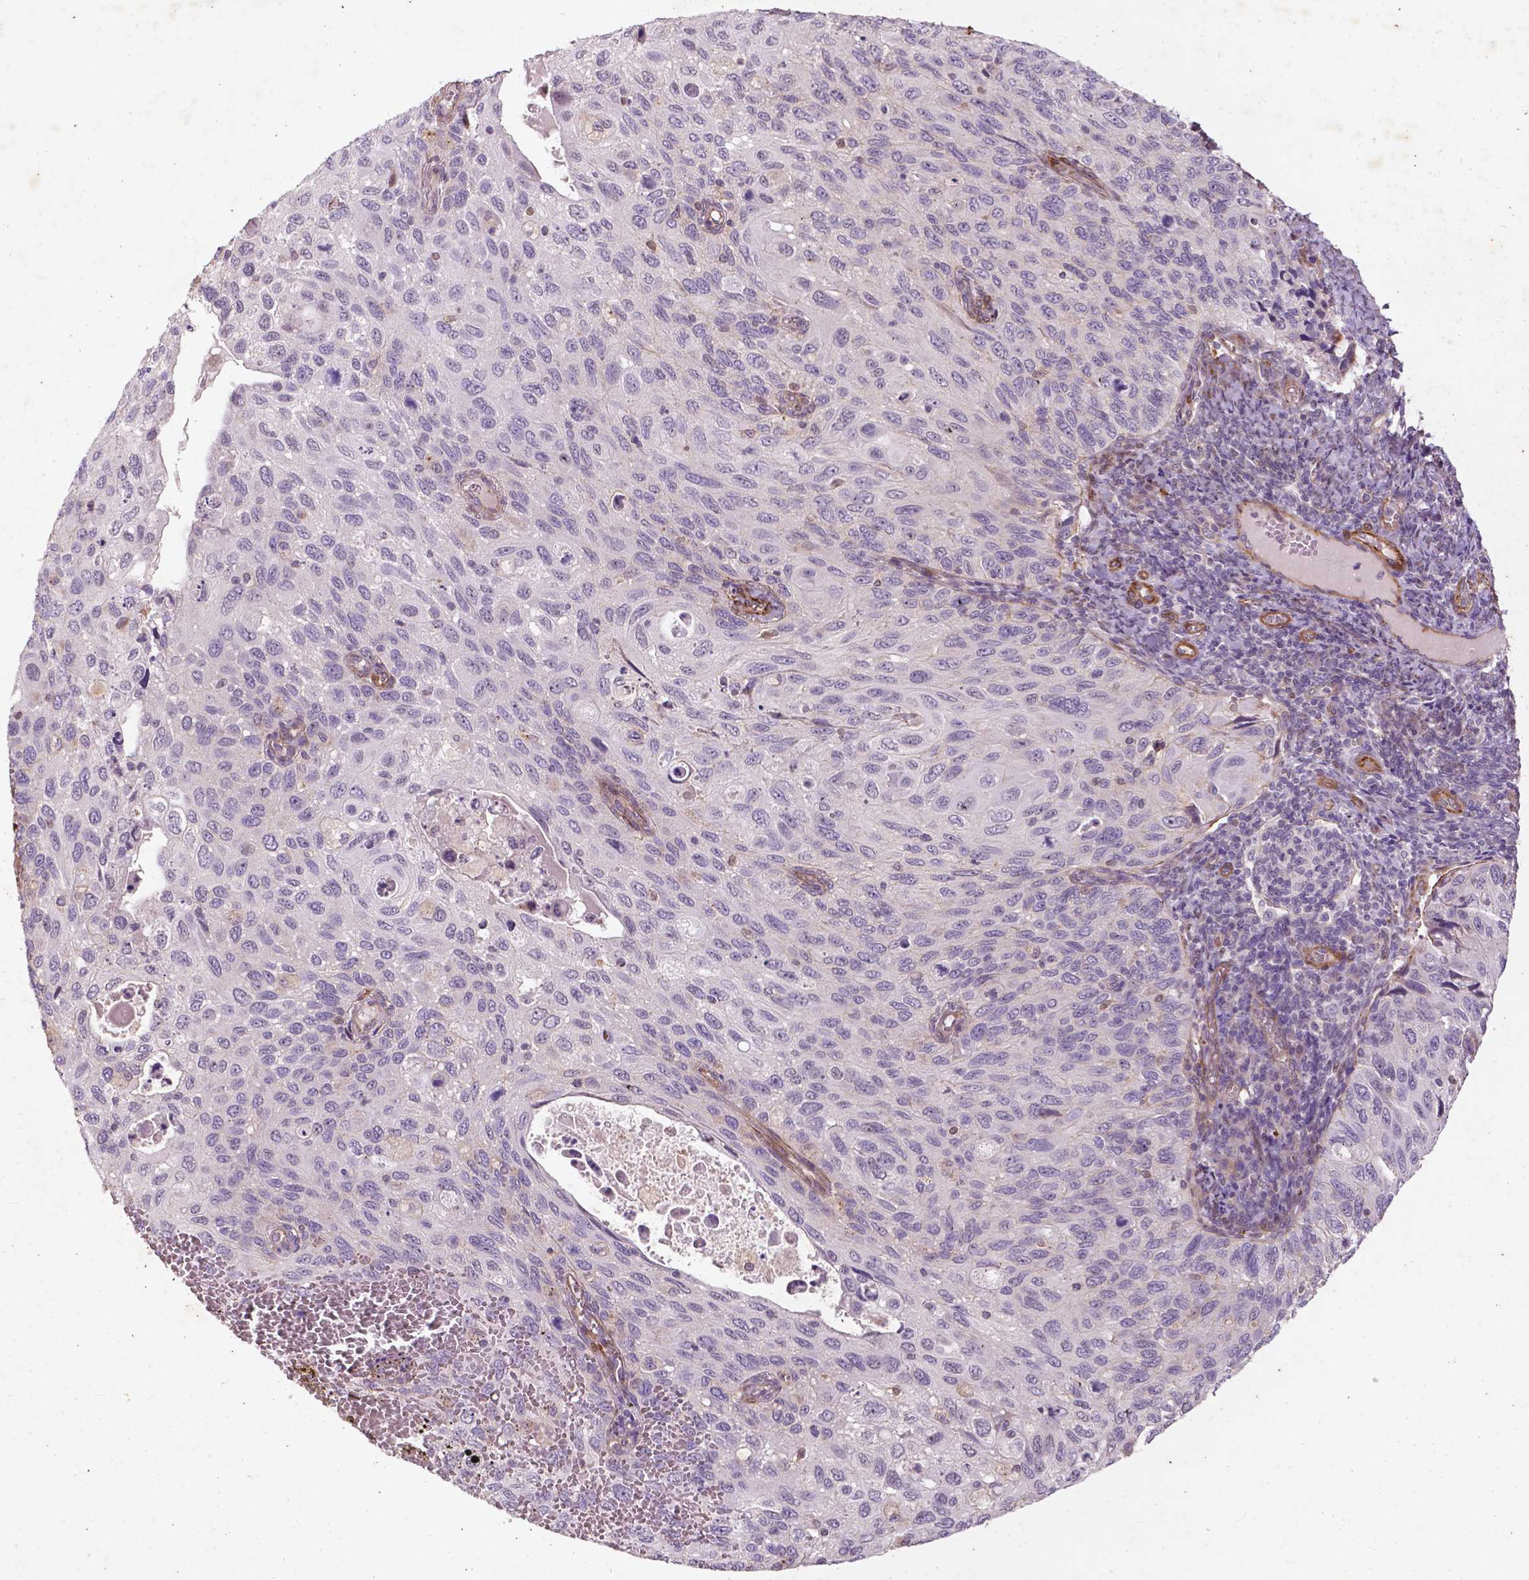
{"staining": {"intensity": "negative", "quantity": "none", "location": "none"}, "tissue": "cervical cancer", "cell_type": "Tumor cells", "image_type": "cancer", "snomed": [{"axis": "morphology", "description": "Squamous cell carcinoma, NOS"}, {"axis": "topography", "description": "Cervix"}], "caption": "High magnification brightfield microscopy of cervical cancer (squamous cell carcinoma) stained with DAB (3,3'-diaminobenzidine) (brown) and counterstained with hematoxylin (blue): tumor cells show no significant staining.", "gene": "RFPL4B", "patient": {"sex": "female", "age": 70}}